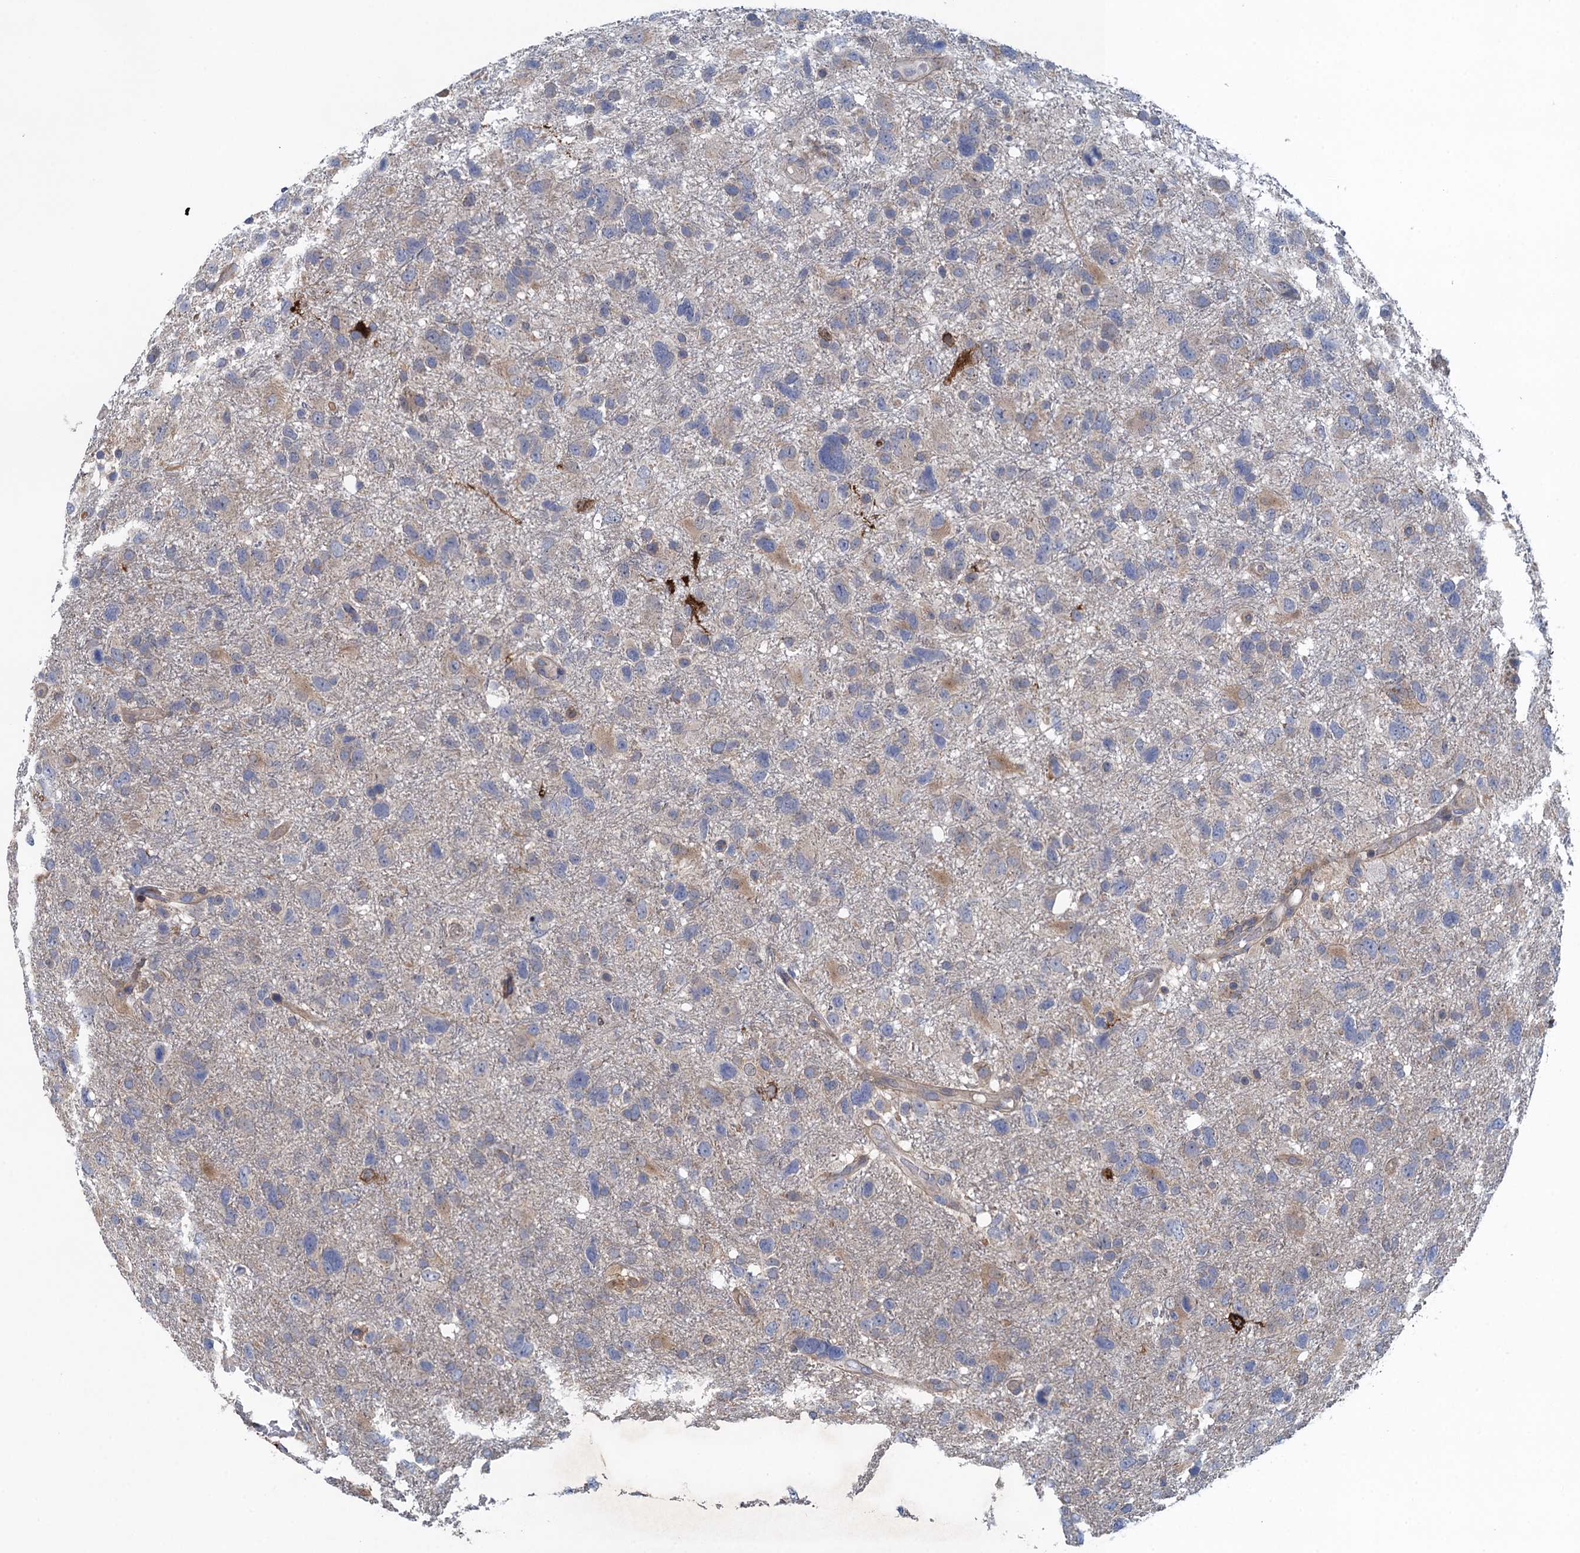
{"staining": {"intensity": "negative", "quantity": "none", "location": "none"}, "tissue": "glioma", "cell_type": "Tumor cells", "image_type": "cancer", "snomed": [{"axis": "morphology", "description": "Glioma, malignant, High grade"}, {"axis": "topography", "description": "Brain"}], "caption": "Immunohistochemical staining of glioma shows no significant positivity in tumor cells.", "gene": "CNTN5", "patient": {"sex": "male", "age": 61}}